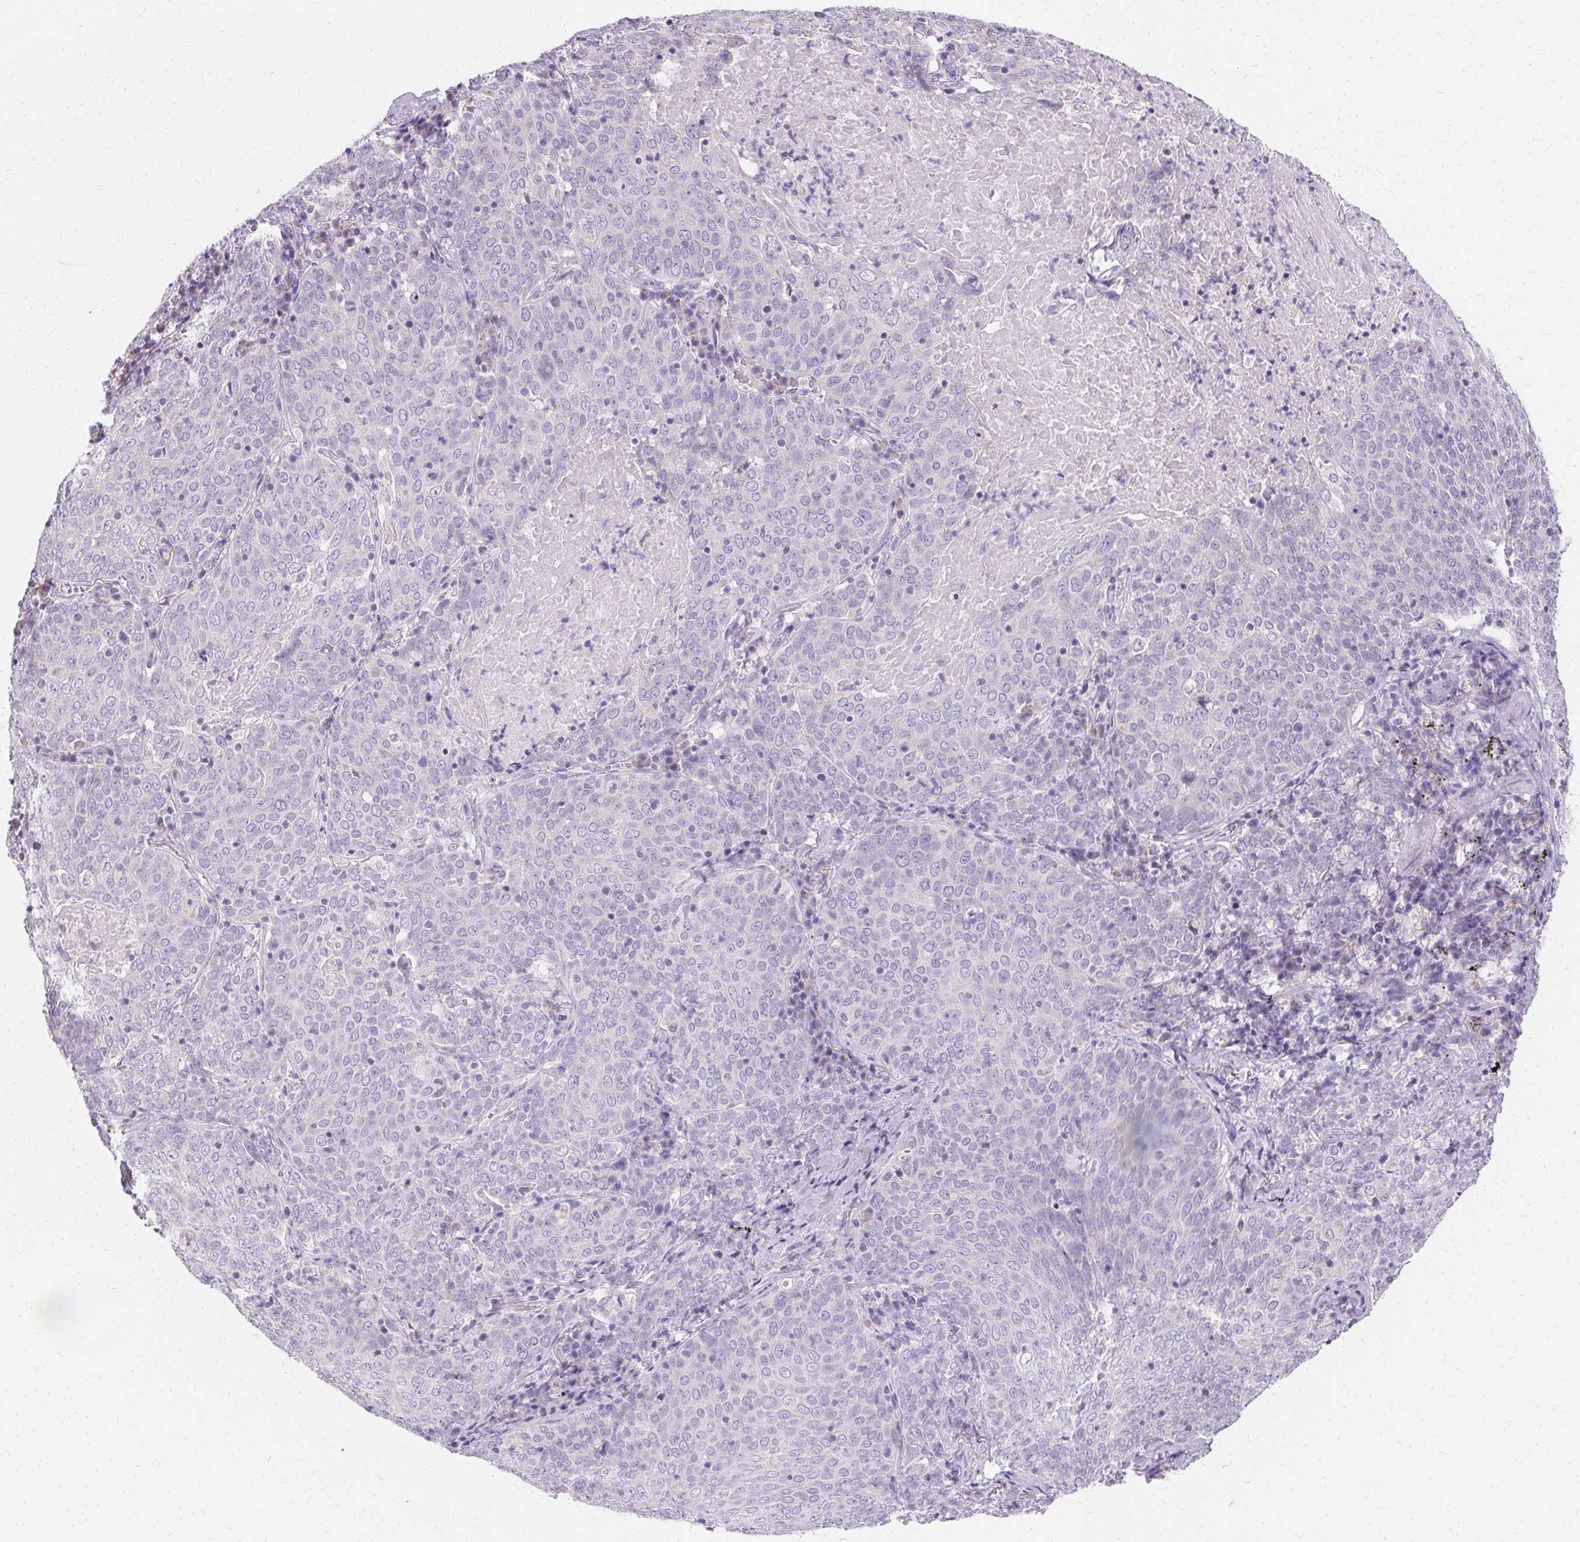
{"staining": {"intensity": "negative", "quantity": "none", "location": "none"}, "tissue": "lung cancer", "cell_type": "Tumor cells", "image_type": "cancer", "snomed": [{"axis": "morphology", "description": "Squamous cell carcinoma, NOS"}, {"axis": "topography", "description": "Lung"}], "caption": "Lung squamous cell carcinoma was stained to show a protein in brown. There is no significant staining in tumor cells. (DAB IHC visualized using brightfield microscopy, high magnification).", "gene": "ASGR2", "patient": {"sex": "male", "age": 82}}